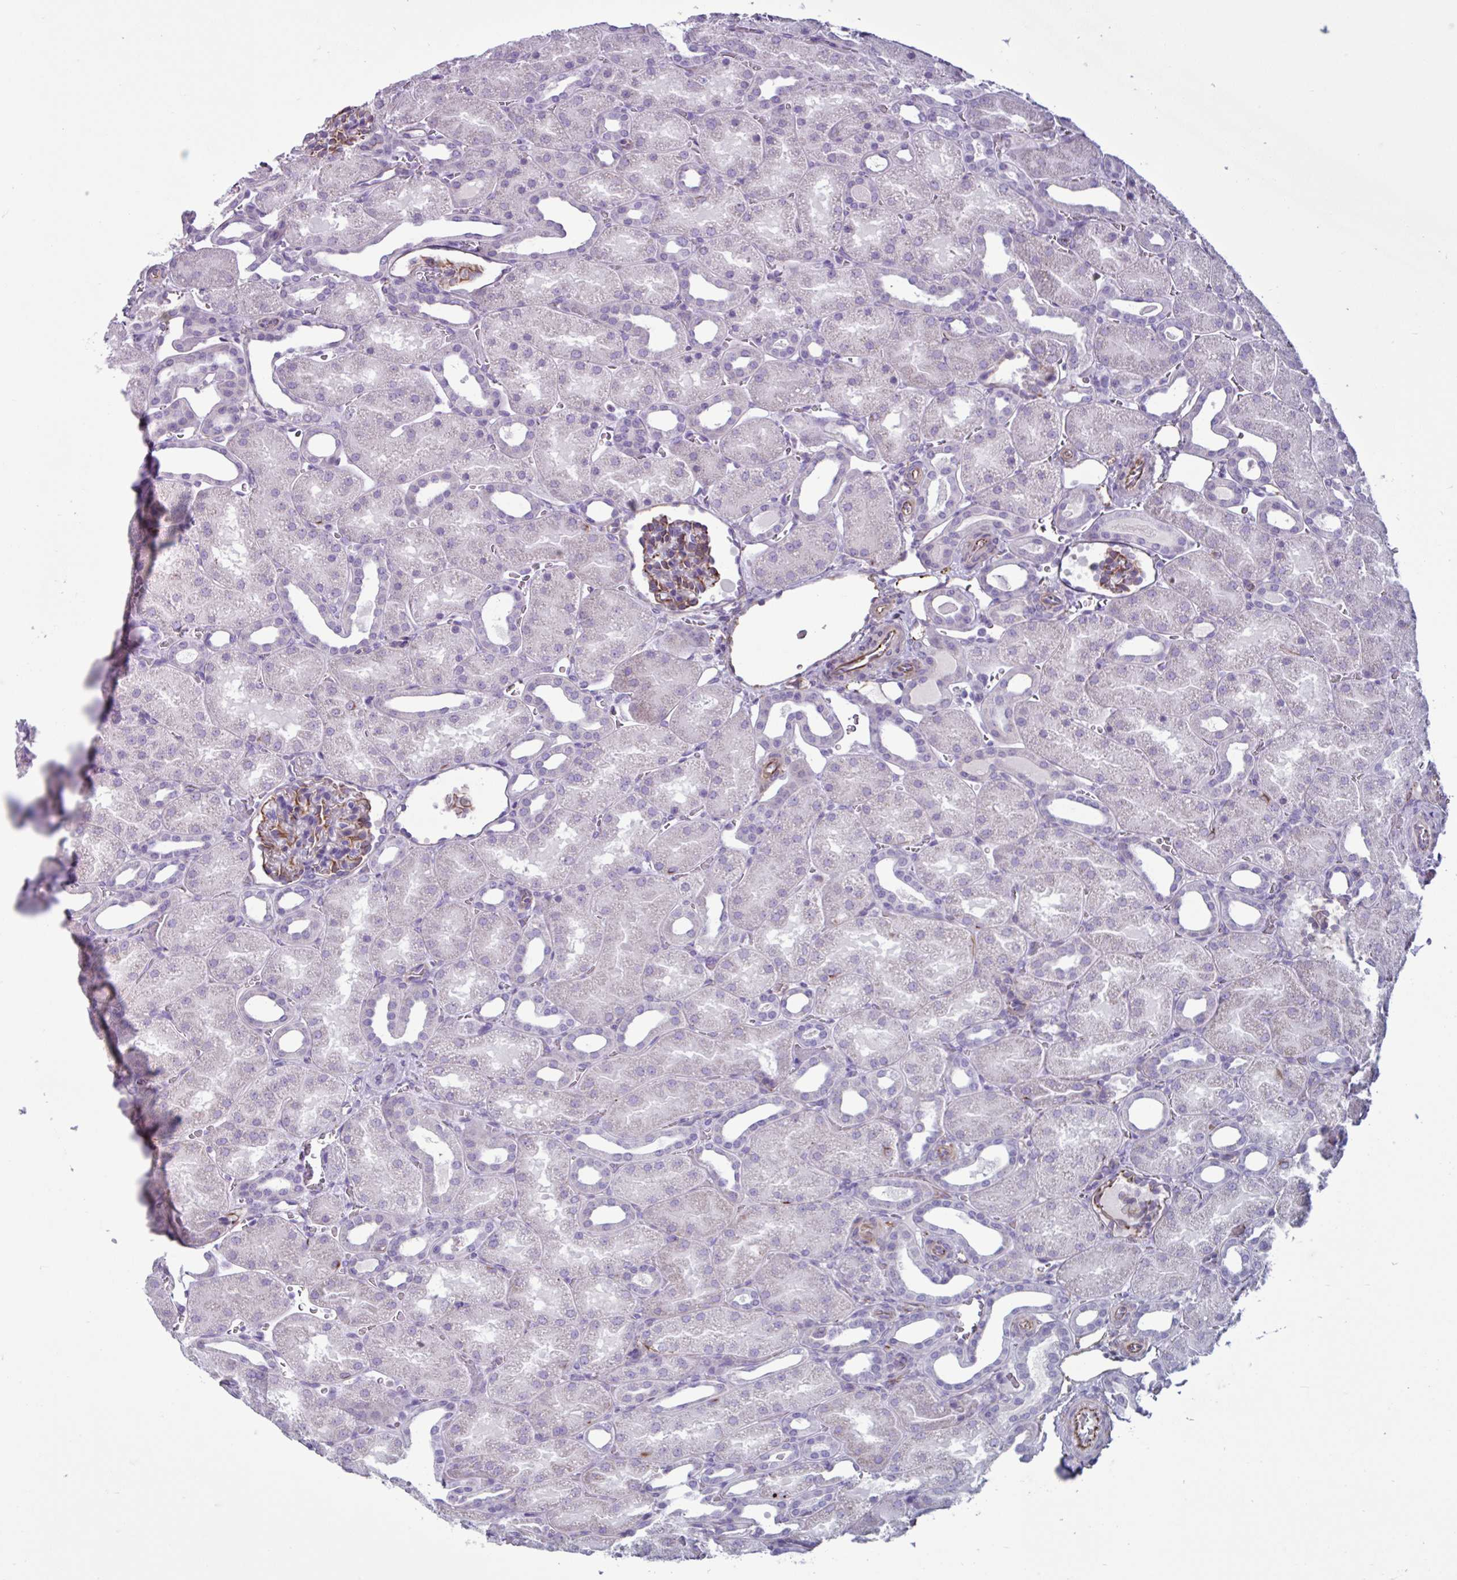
{"staining": {"intensity": "moderate", "quantity": "25%-75%", "location": "cytoplasmic/membranous"}, "tissue": "kidney", "cell_type": "Cells in glomeruli", "image_type": "normal", "snomed": [{"axis": "morphology", "description": "Normal tissue, NOS"}, {"axis": "topography", "description": "Kidney"}], "caption": "Protein expression by immunohistochemistry reveals moderate cytoplasmic/membranous expression in about 25%-75% of cells in glomeruli in benign kidney.", "gene": "TMEM86B", "patient": {"sex": "male", "age": 2}}